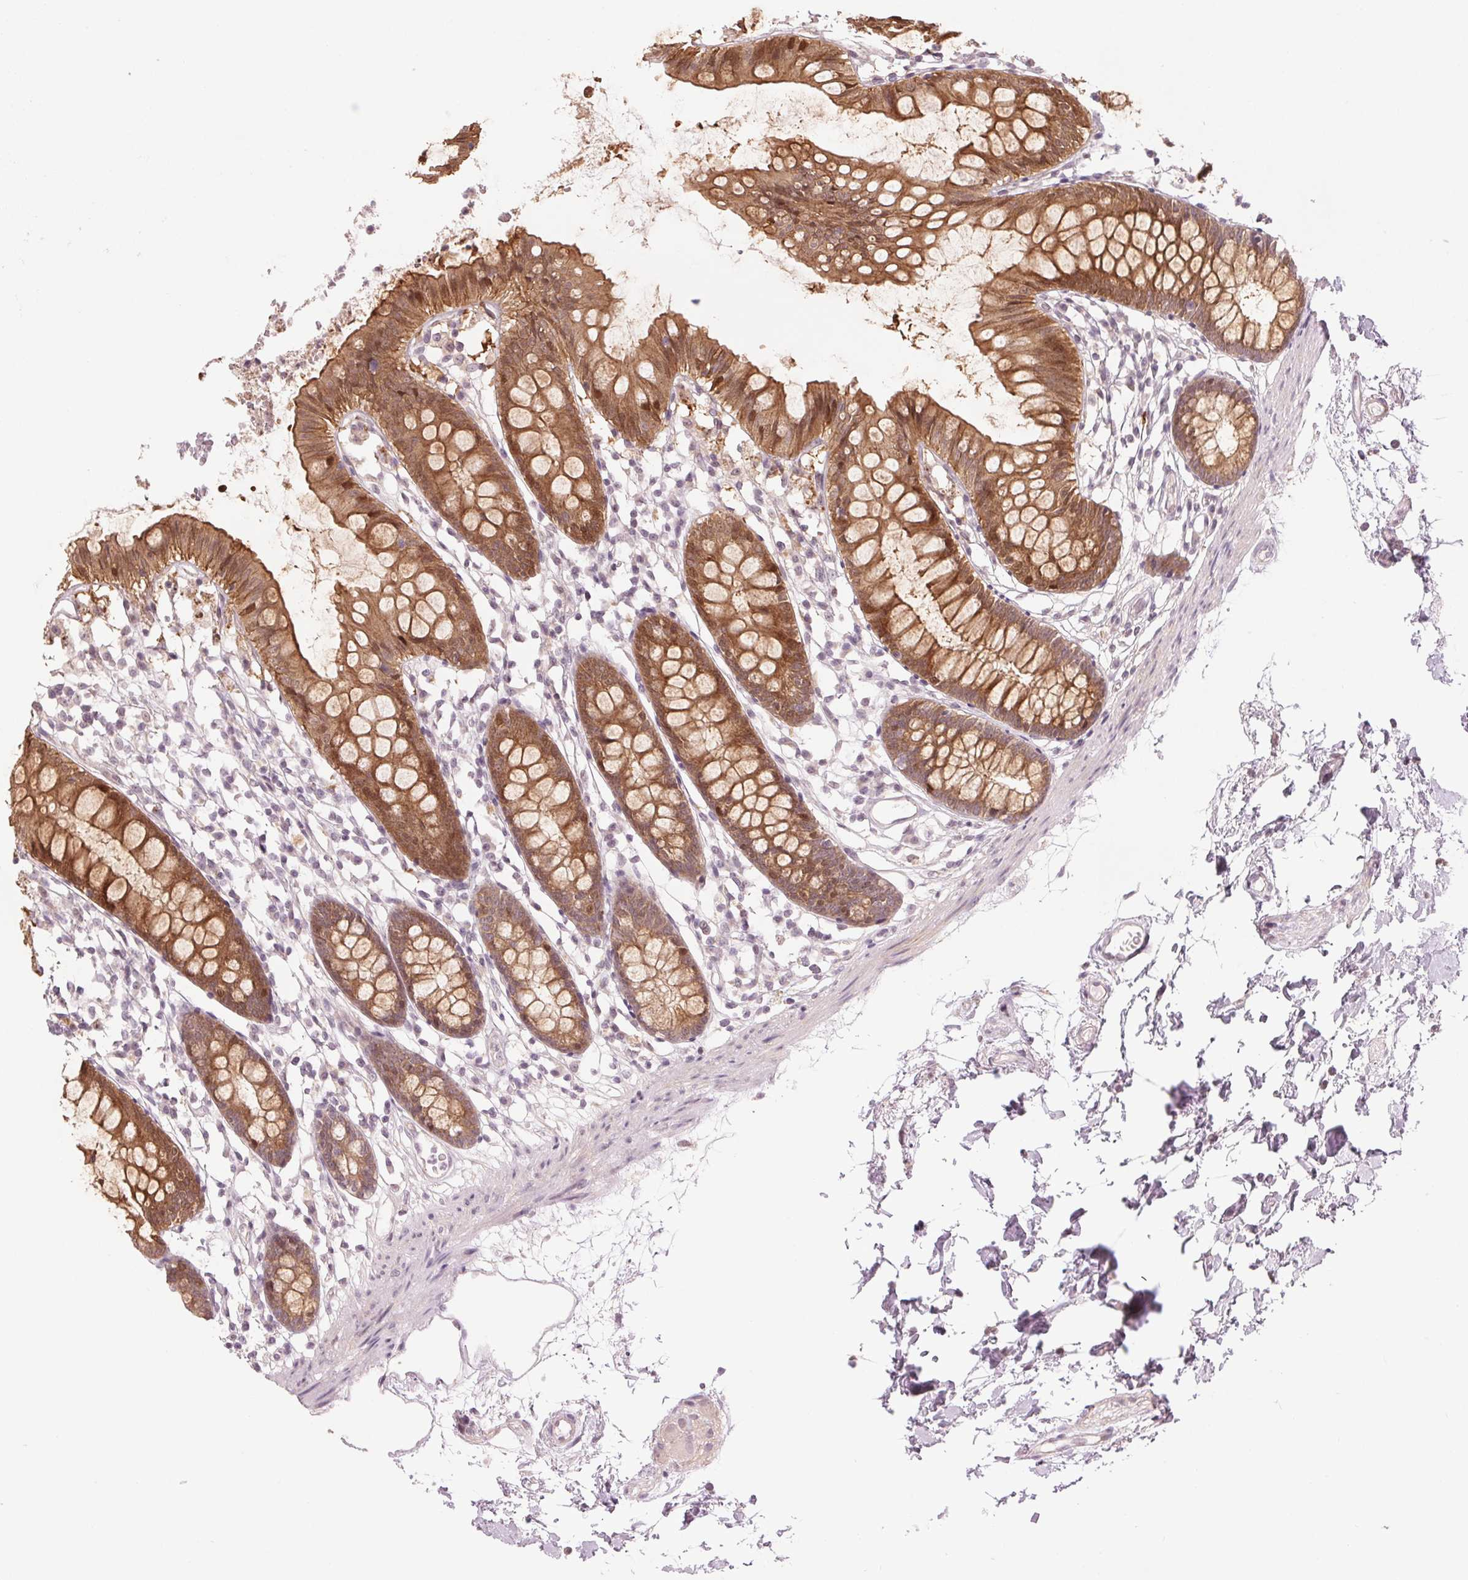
{"staining": {"intensity": "negative", "quantity": "none", "location": "none"}, "tissue": "colon", "cell_type": "Endothelial cells", "image_type": "normal", "snomed": [{"axis": "morphology", "description": "Normal tissue, NOS"}, {"axis": "topography", "description": "Colon"}], "caption": "Human colon stained for a protein using immunohistochemistry (IHC) reveals no positivity in endothelial cells.", "gene": "TMED6", "patient": {"sex": "female", "age": 84}}